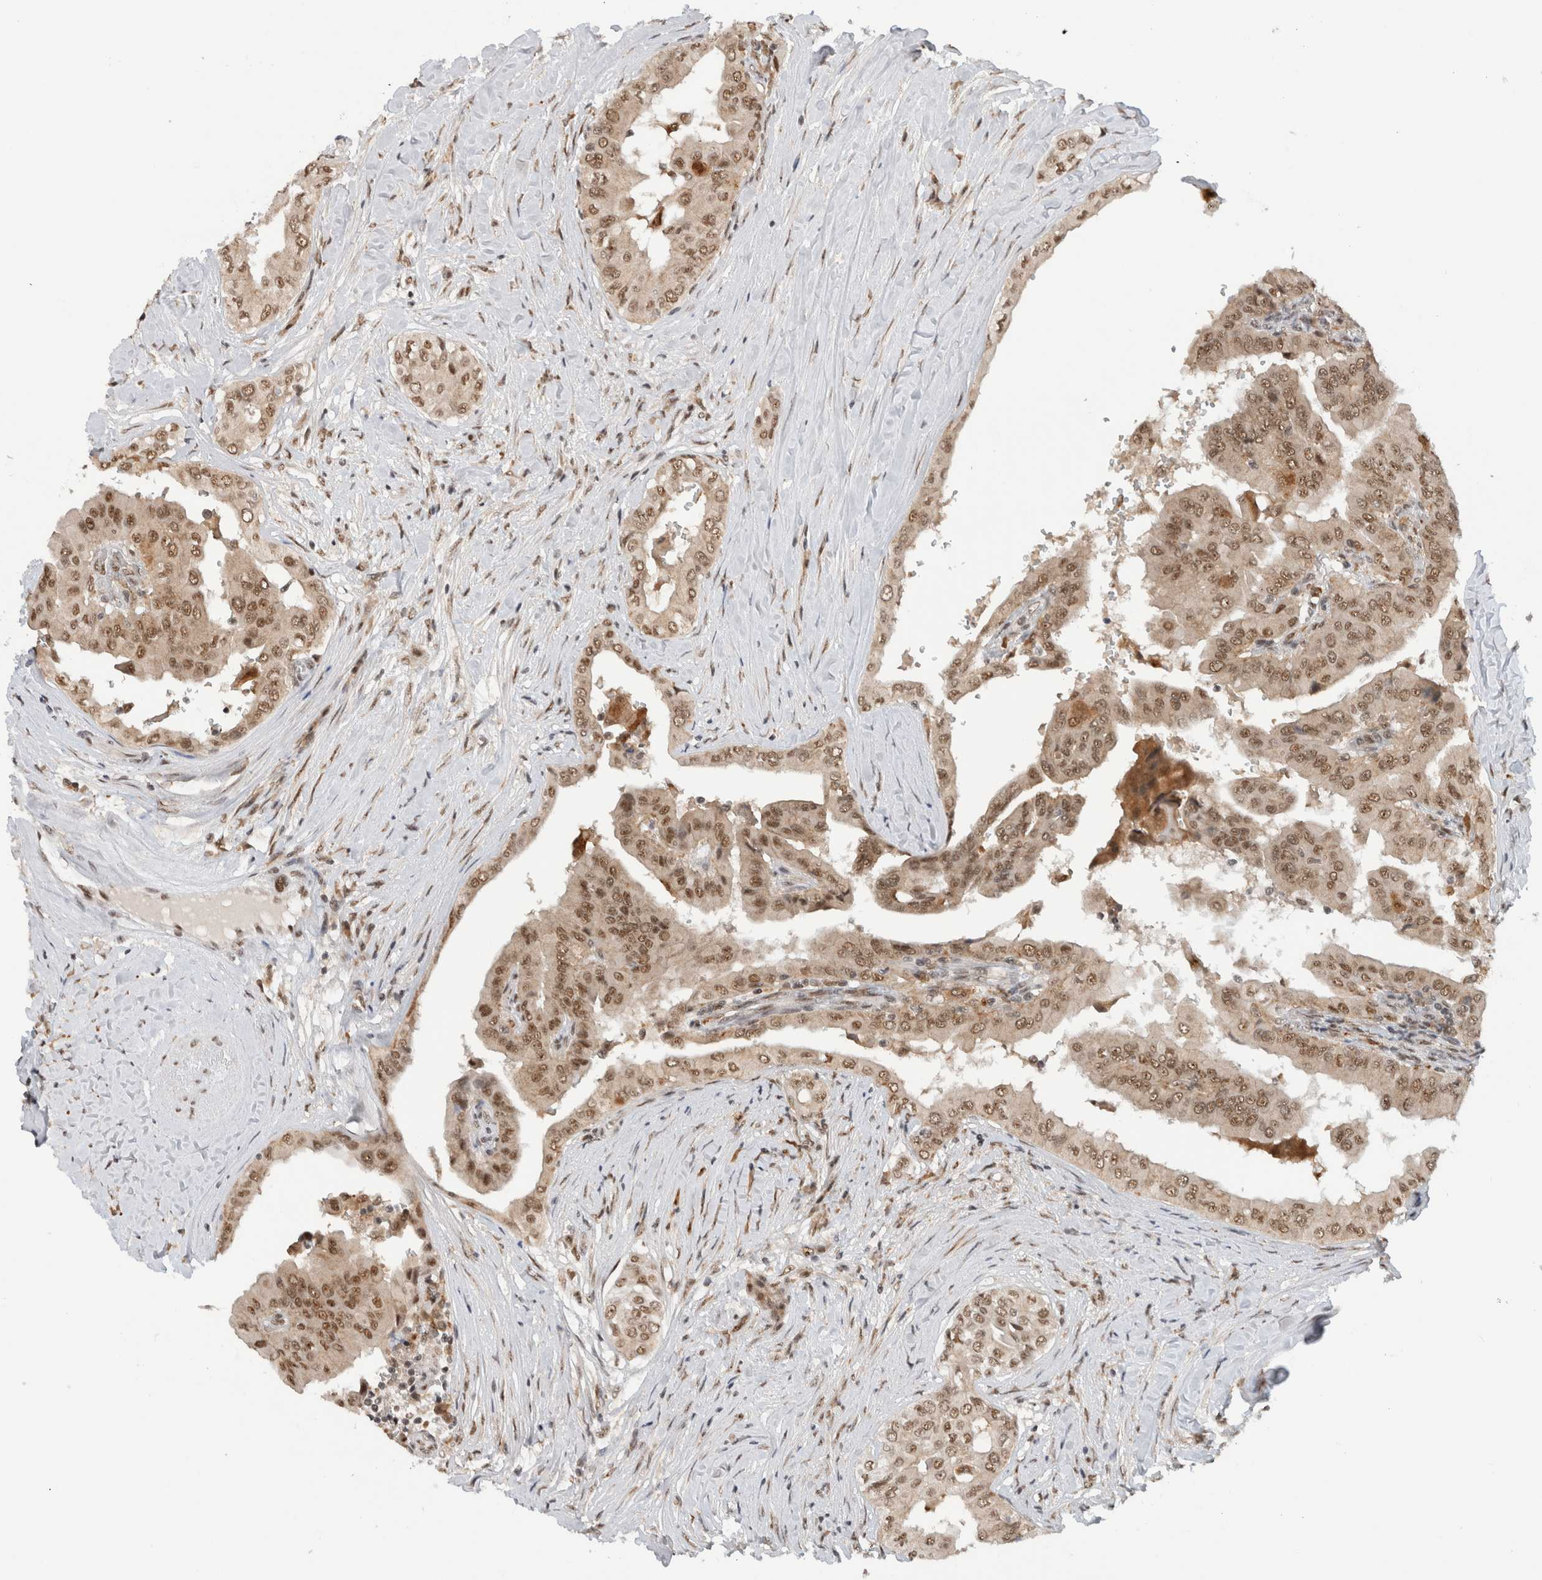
{"staining": {"intensity": "moderate", "quantity": ">75%", "location": "nuclear"}, "tissue": "thyroid cancer", "cell_type": "Tumor cells", "image_type": "cancer", "snomed": [{"axis": "morphology", "description": "Papillary adenocarcinoma, NOS"}, {"axis": "topography", "description": "Thyroid gland"}], "caption": "A brown stain highlights moderate nuclear positivity of a protein in papillary adenocarcinoma (thyroid) tumor cells. Using DAB (3,3'-diaminobenzidine) (brown) and hematoxylin (blue) stains, captured at high magnification using brightfield microscopy.", "gene": "NCAPG2", "patient": {"sex": "male", "age": 33}}